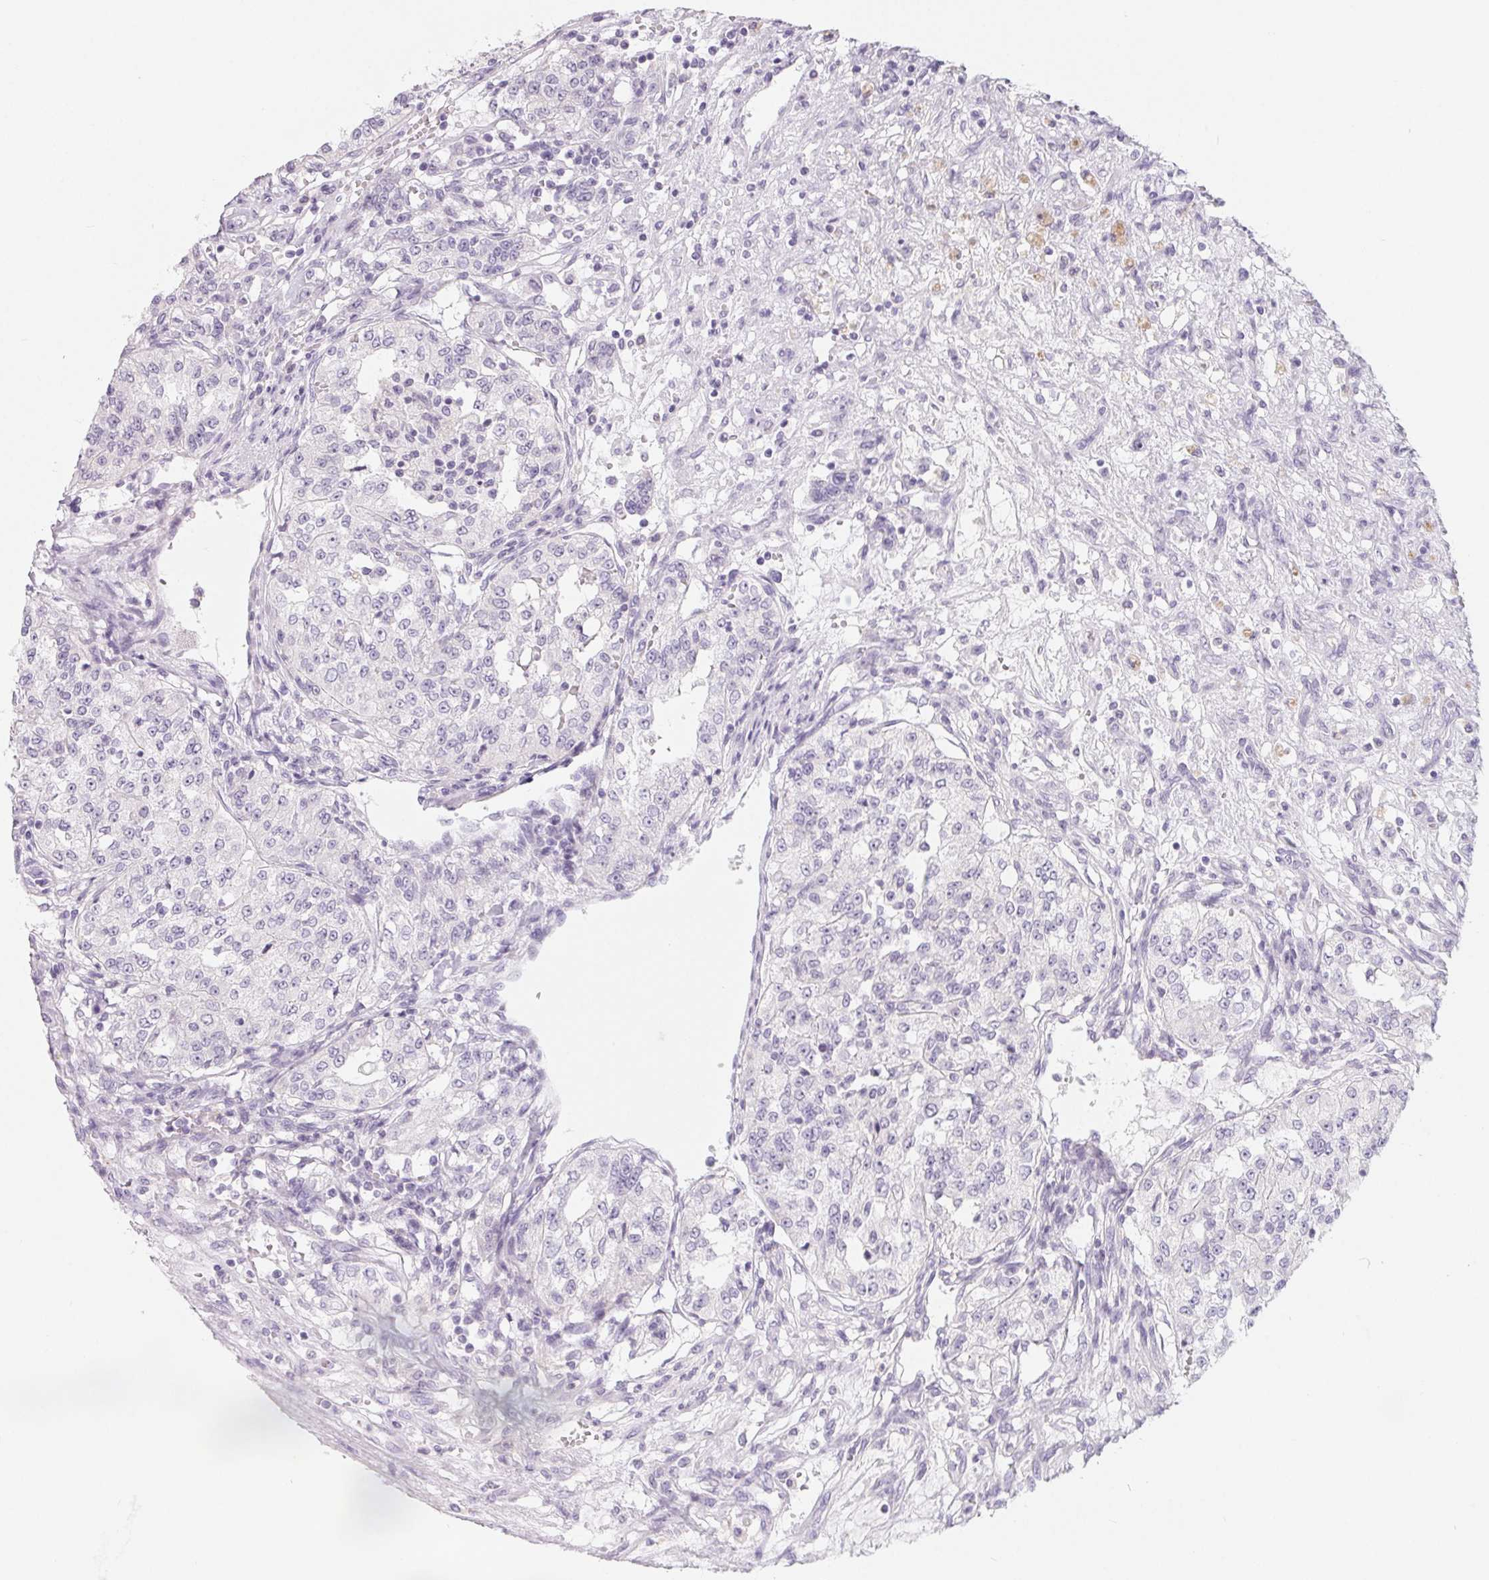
{"staining": {"intensity": "negative", "quantity": "none", "location": "none"}, "tissue": "renal cancer", "cell_type": "Tumor cells", "image_type": "cancer", "snomed": [{"axis": "morphology", "description": "Adenocarcinoma, NOS"}, {"axis": "topography", "description": "Kidney"}], "caption": "IHC histopathology image of neoplastic tissue: human renal cancer (adenocarcinoma) stained with DAB (3,3'-diaminobenzidine) exhibits no significant protein staining in tumor cells.", "gene": "SPACA5B", "patient": {"sex": "female", "age": 63}}